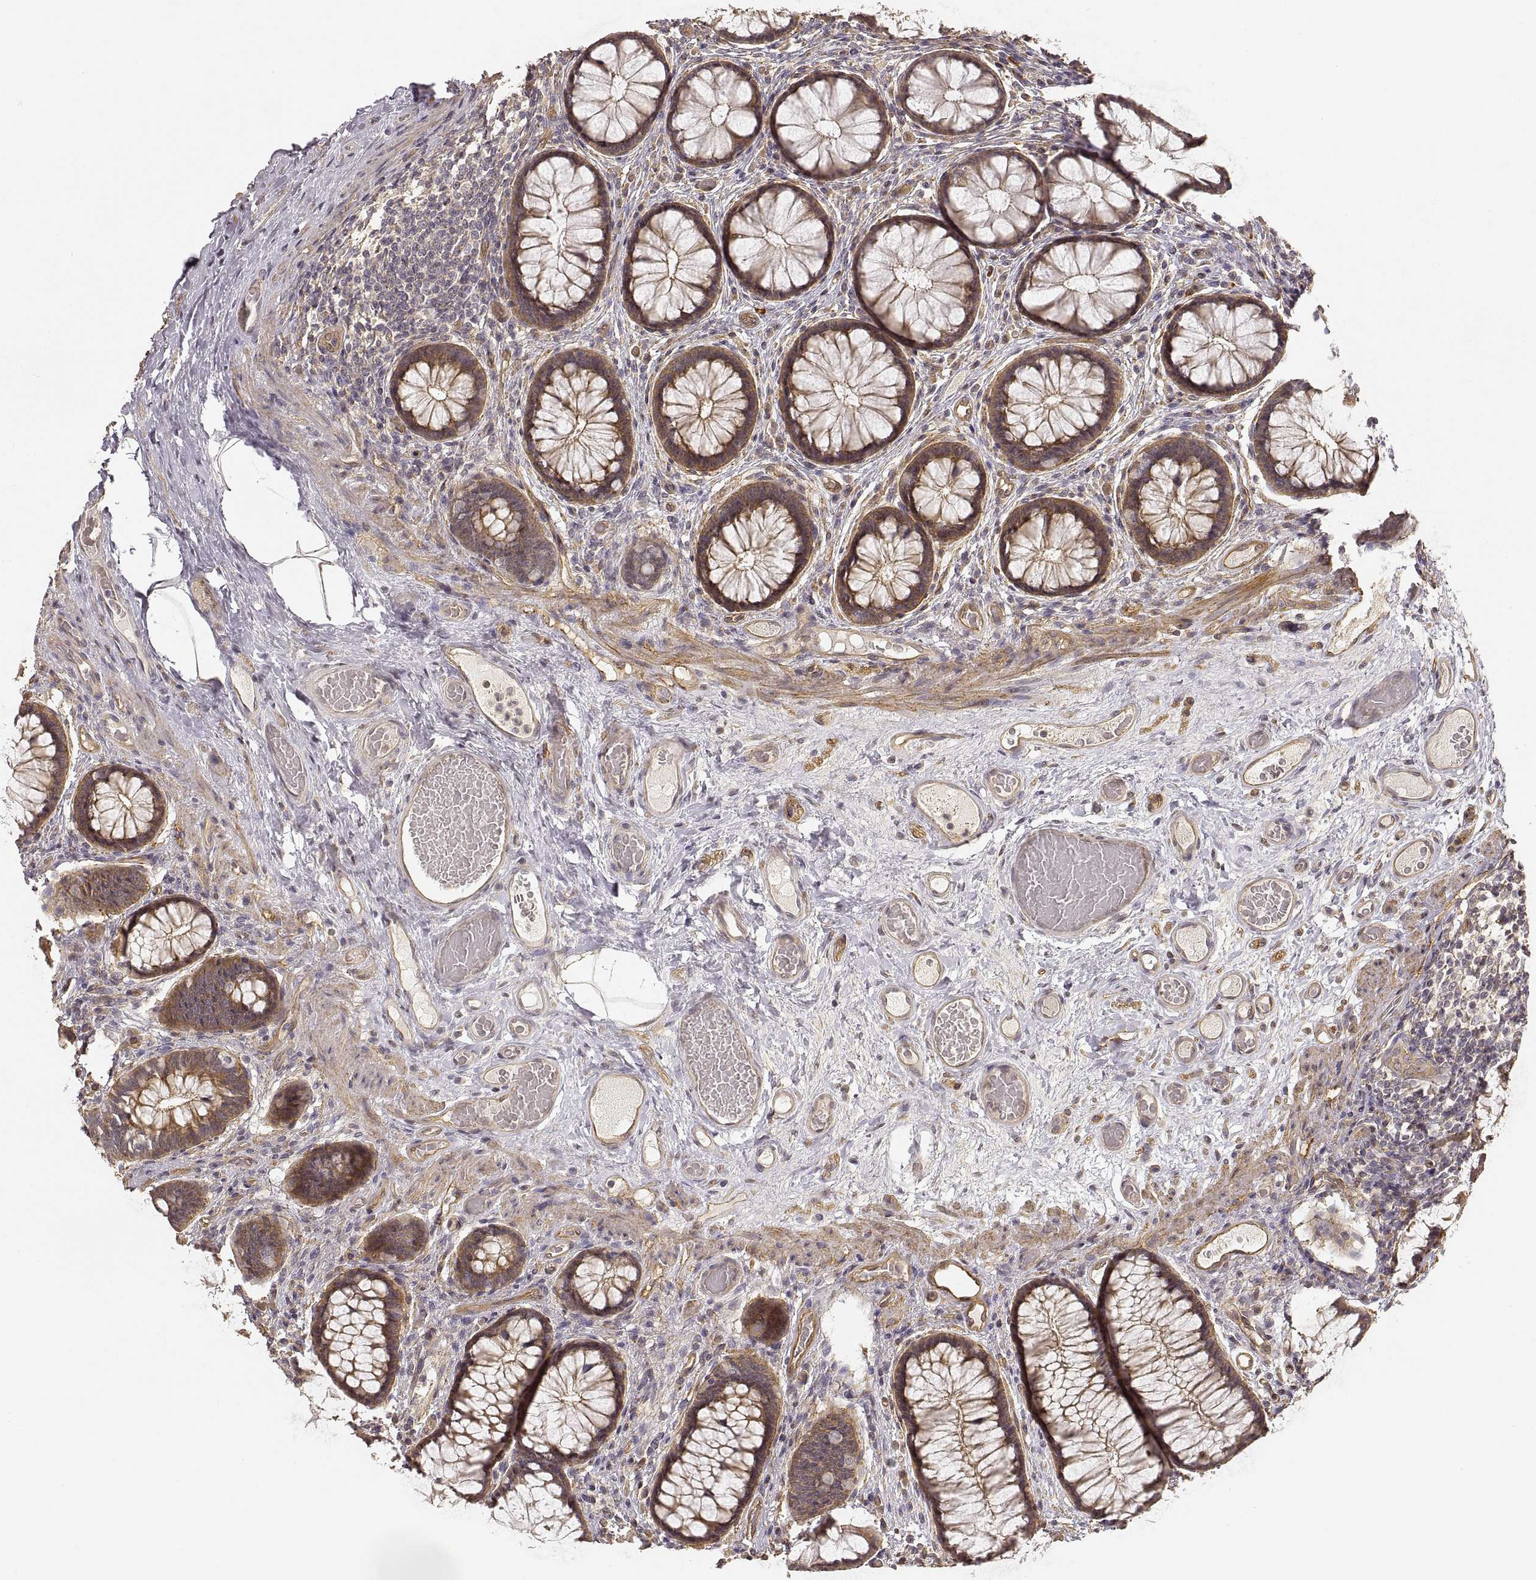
{"staining": {"intensity": "weak", "quantity": ">75%", "location": "cytoplasmic/membranous"}, "tissue": "colon", "cell_type": "Endothelial cells", "image_type": "normal", "snomed": [{"axis": "morphology", "description": "Normal tissue, NOS"}, {"axis": "topography", "description": "Colon"}], "caption": "Immunohistochemistry (IHC) of unremarkable colon exhibits low levels of weak cytoplasmic/membranous expression in about >75% of endothelial cells. (Stains: DAB in brown, nuclei in blue, Microscopy: brightfield microscopy at high magnification).", "gene": "LAMA4", "patient": {"sex": "female", "age": 65}}